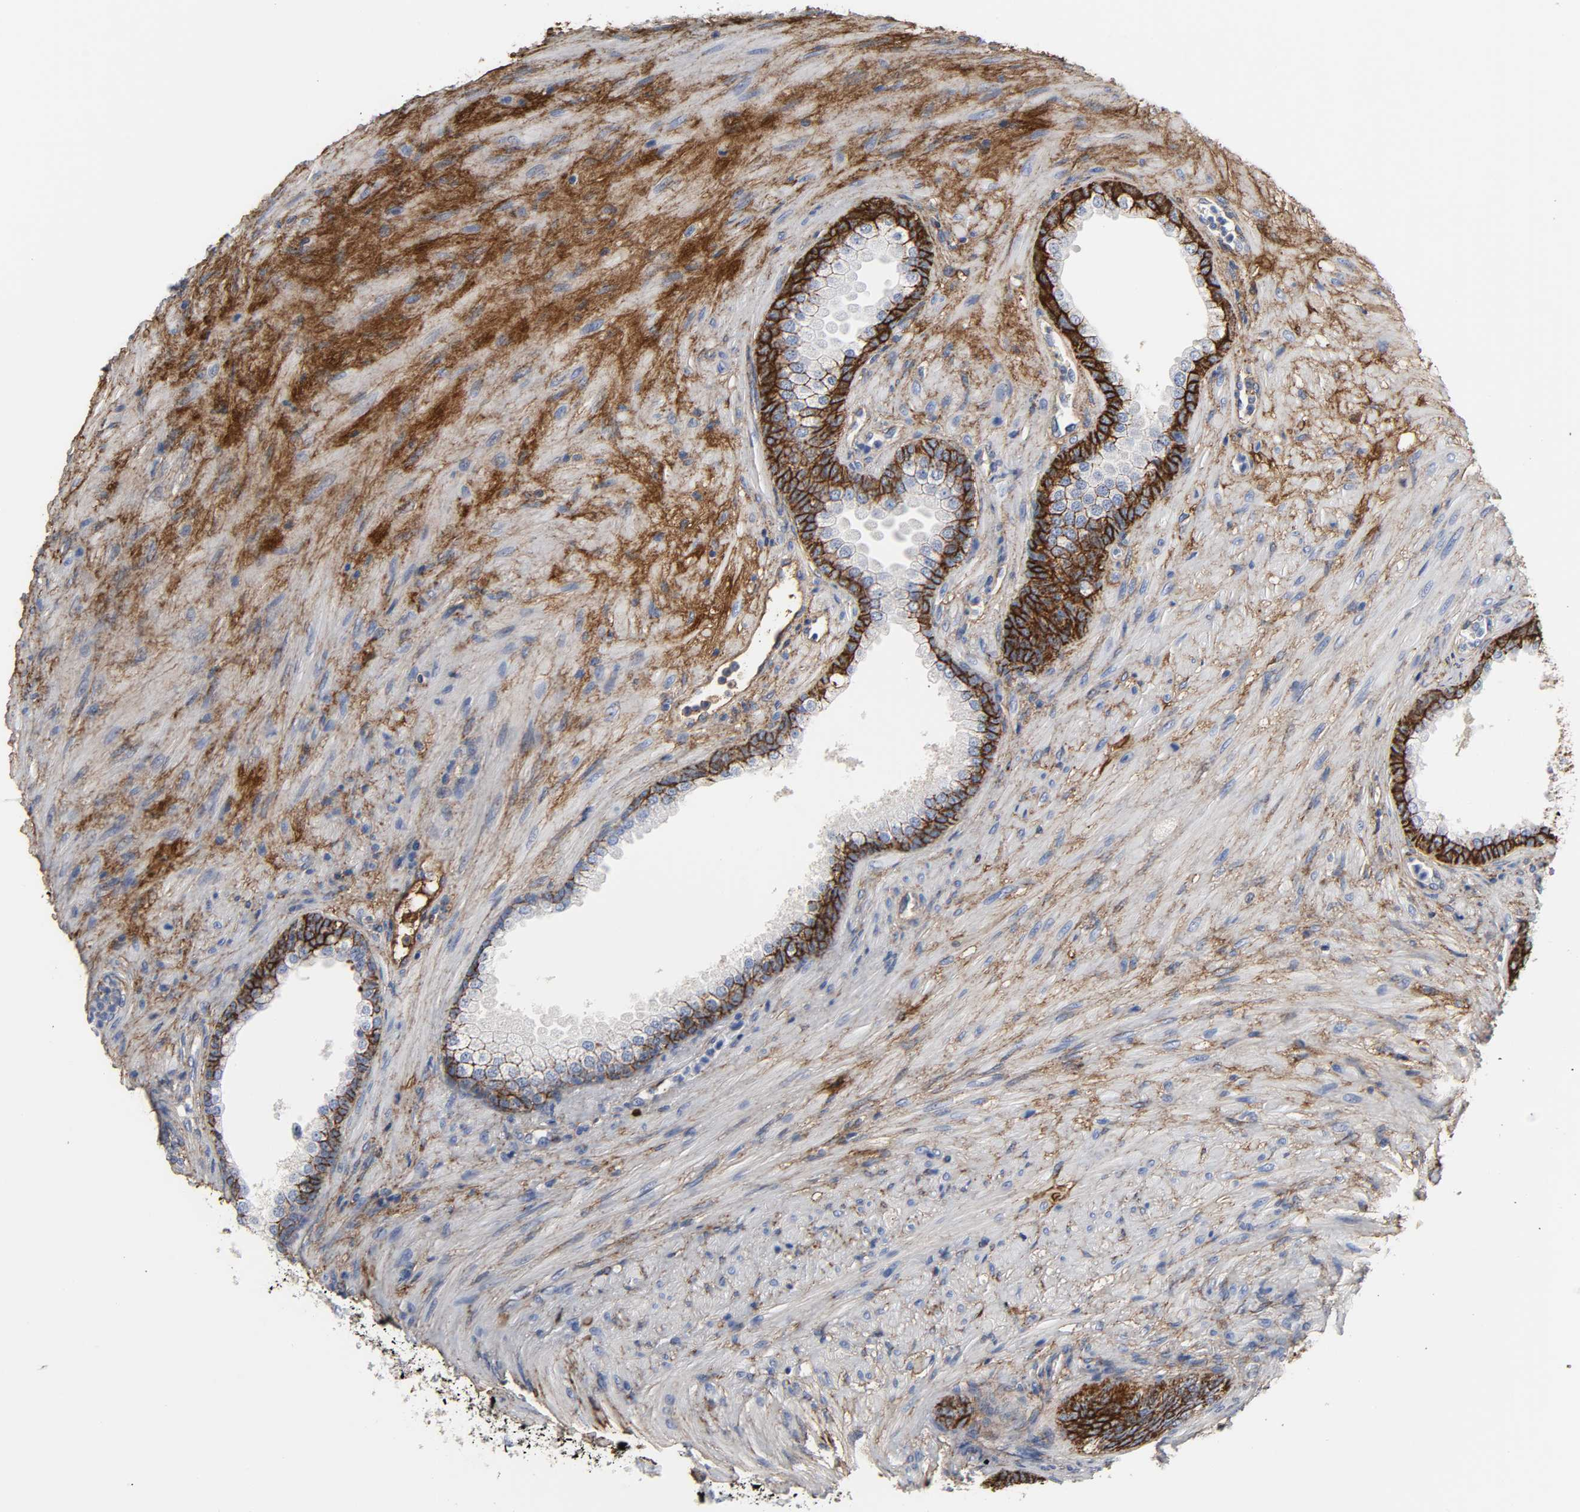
{"staining": {"intensity": "strong", "quantity": "25%-75%", "location": "cytoplasmic/membranous"}, "tissue": "prostate", "cell_type": "Glandular cells", "image_type": "normal", "snomed": [{"axis": "morphology", "description": "Normal tissue, NOS"}, {"axis": "topography", "description": "Prostate"}], "caption": "Normal prostate was stained to show a protein in brown. There is high levels of strong cytoplasmic/membranous expression in about 25%-75% of glandular cells. (DAB IHC, brown staining for protein, blue staining for nuclei).", "gene": "FBLN1", "patient": {"sex": "male", "age": 76}}